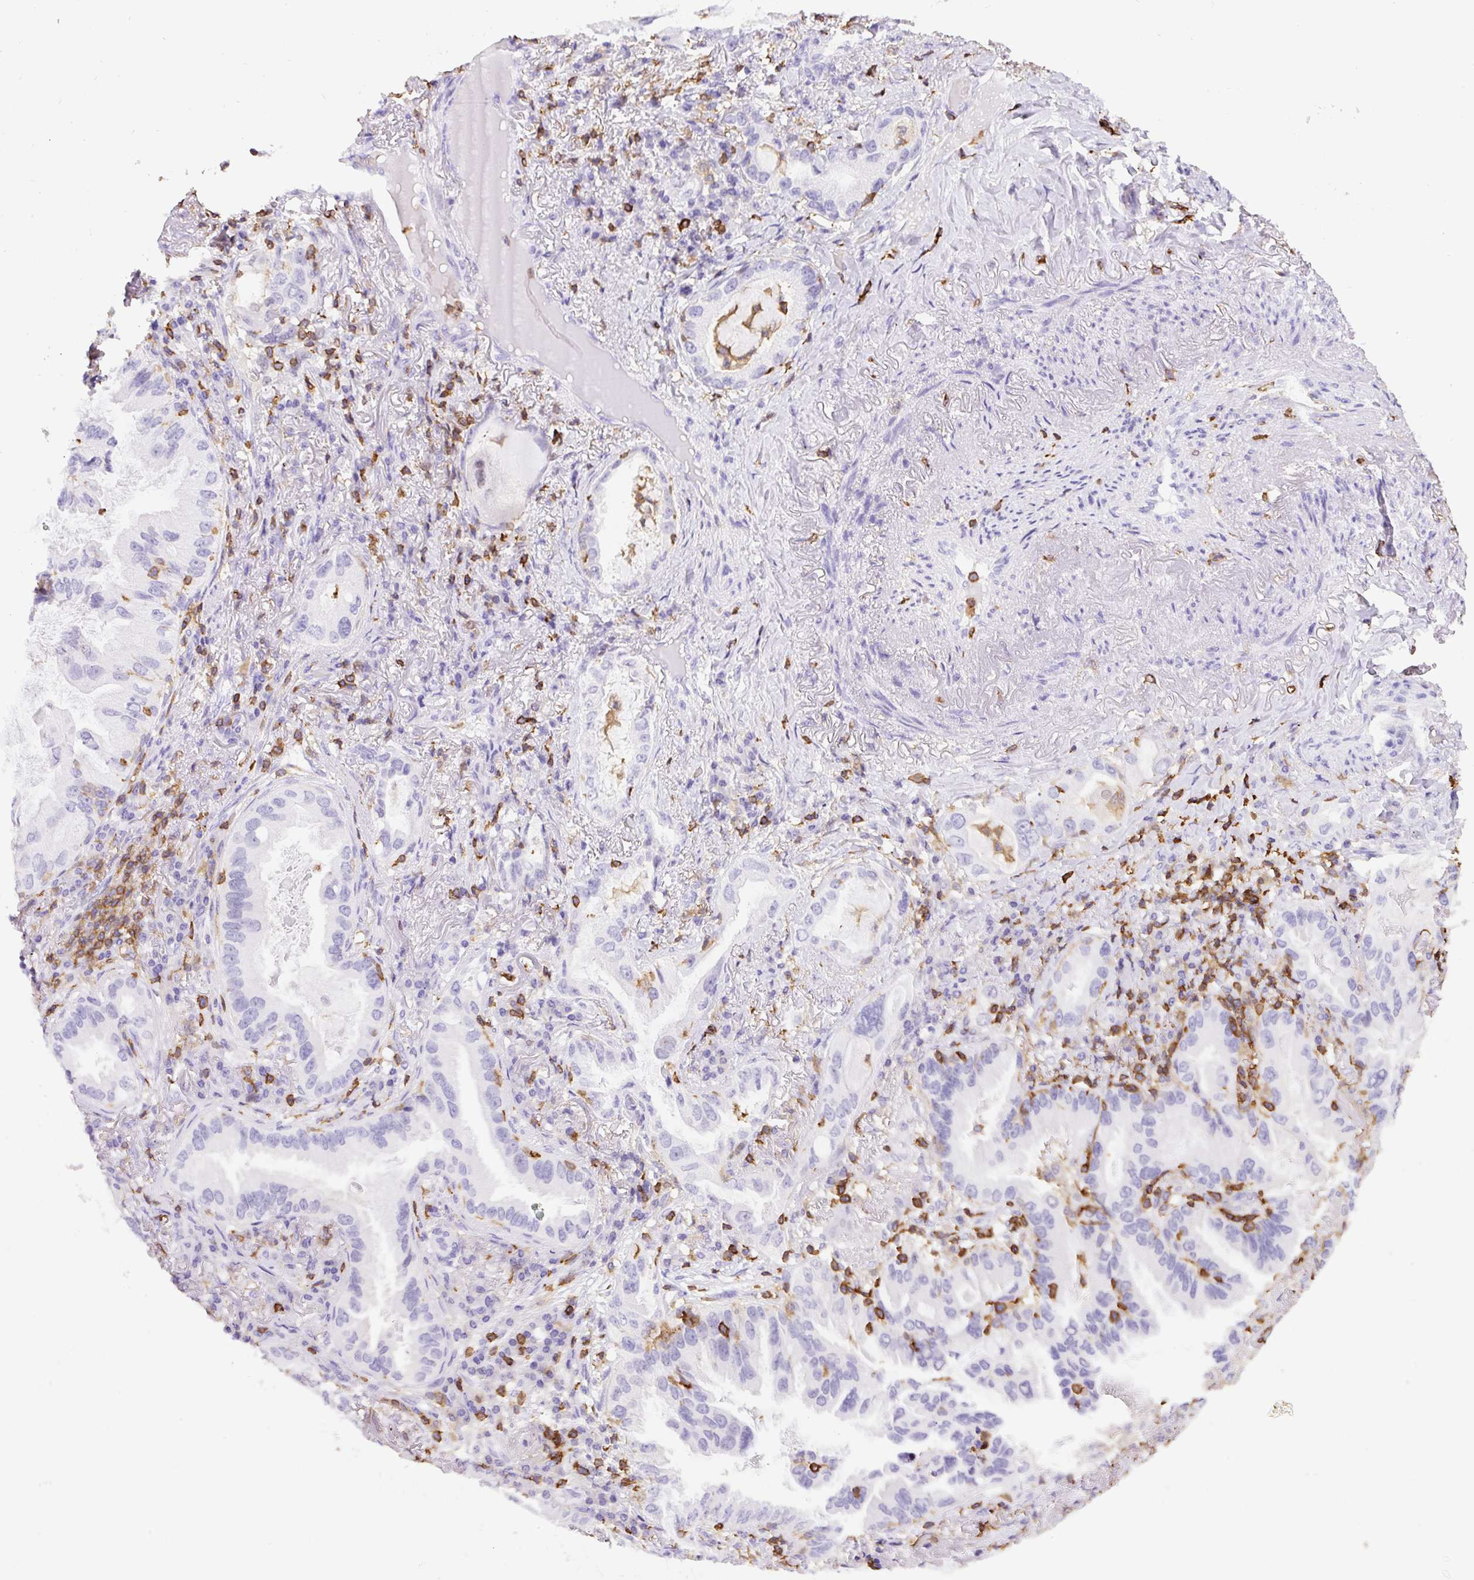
{"staining": {"intensity": "negative", "quantity": "none", "location": "none"}, "tissue": "lung cancer", "cell_type": "Tumor cells", "image_type": "cancer", "snomed": [{"axis": "morphology", "description": "Adenocarcinoma, NOS"}, {"axis": "topography", "description": "Lung"}], "caption": "DAB immunohistochemical staining of human lung adenocarcinoma exhibits no significant expression in tumor cells.", "gene": "FAM228B", "patient": {"sex": "female", "age": 69}}